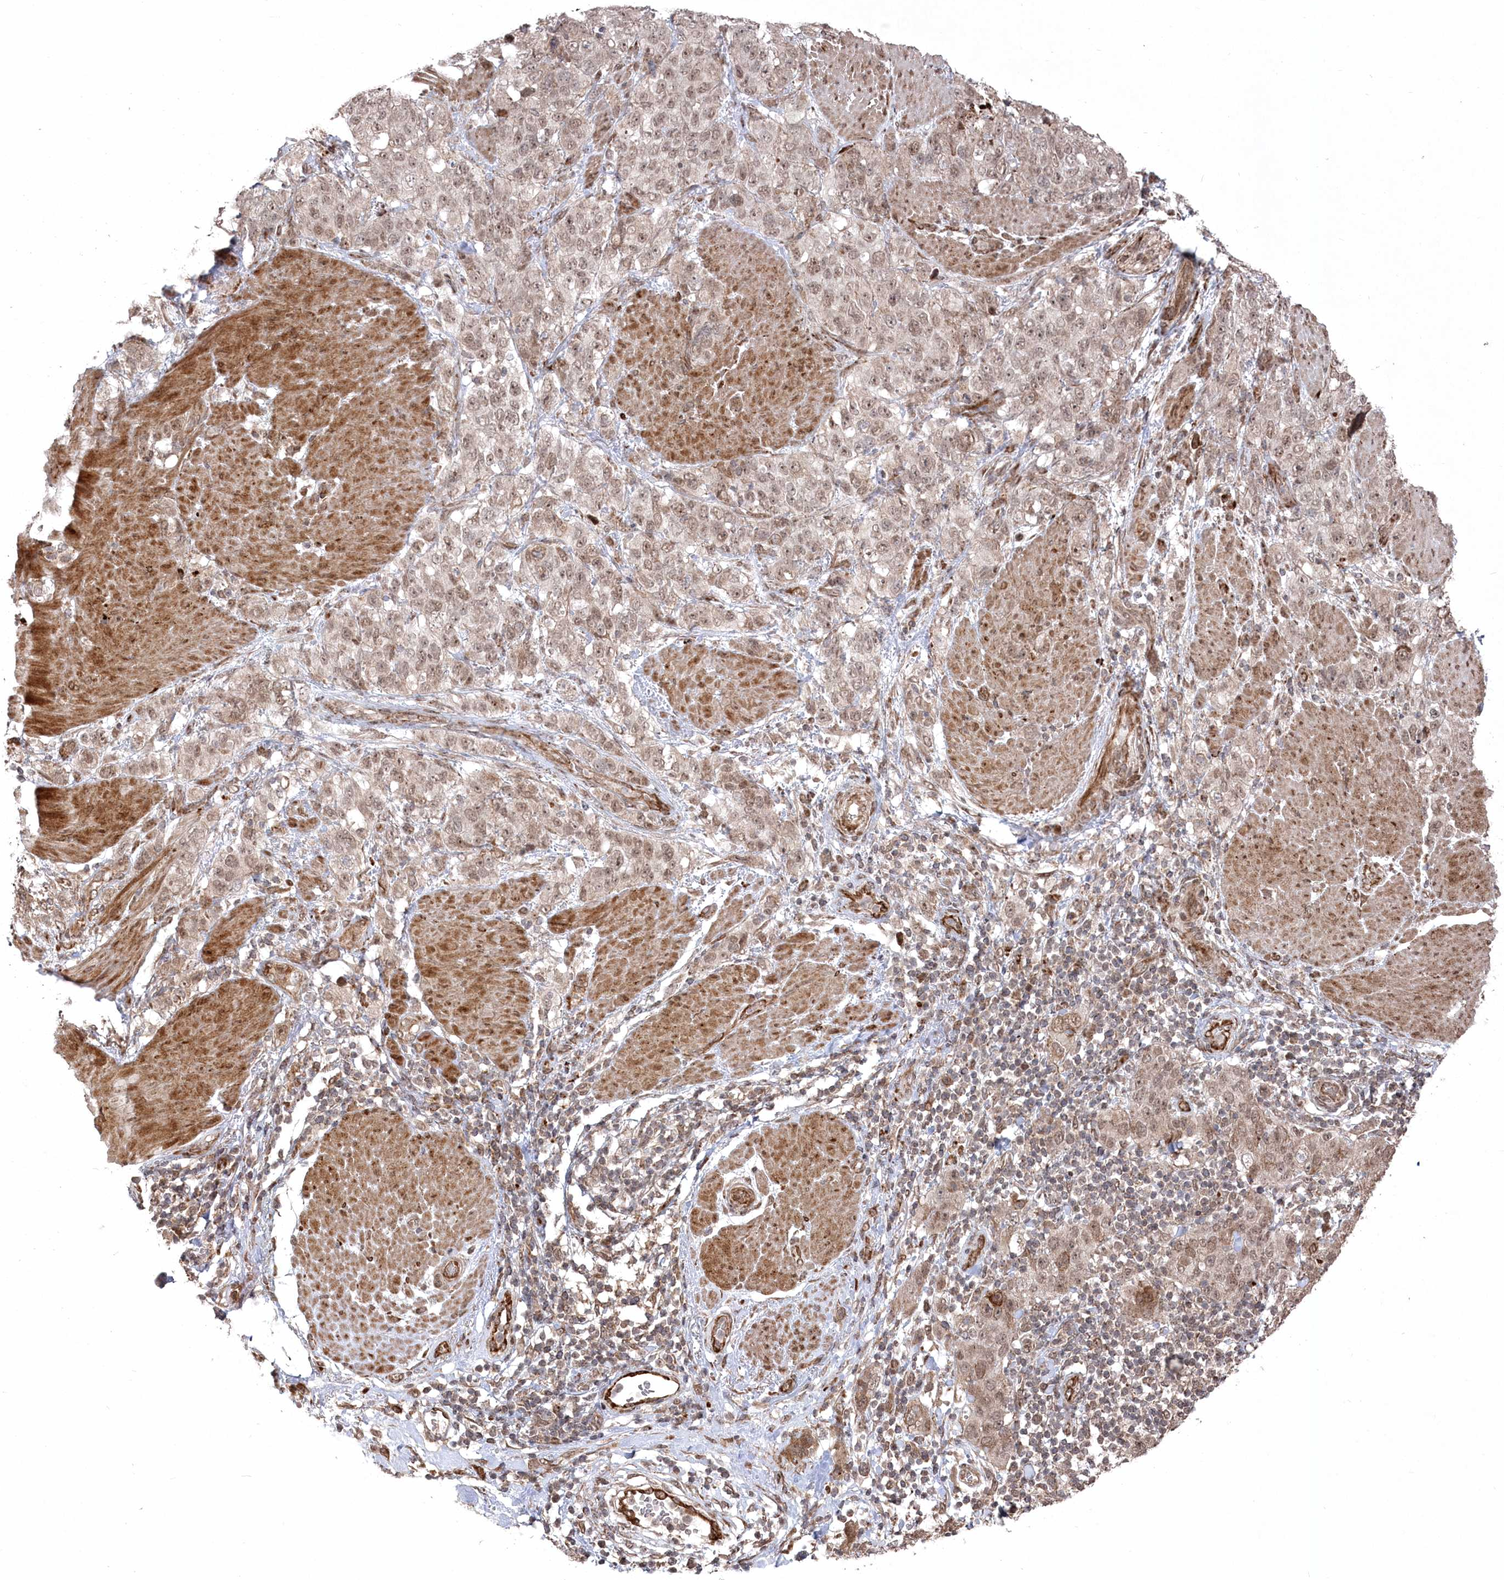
{"staining": {"intensity": "weak", "quantity": ">75%", "location": "nuclear"}, "tissue": "stomach cancer", "cell_type": "Tumor cells", "image_type": "cancer", "snomed": [{"axis": "morphology", "description": "Adenocarcinoma, NOS"}, {"axis": "topography", "description": "Stomach"}], "caption": "An immunohistochemistry photomicrograph of tumor tissue is shown. Protein staining in brown highlights weak nuclear positivity in stomach adenocarcinoma within tumor cells.", "gene": "POLR3A", "patient": {"sex": "male", "age": 48}}